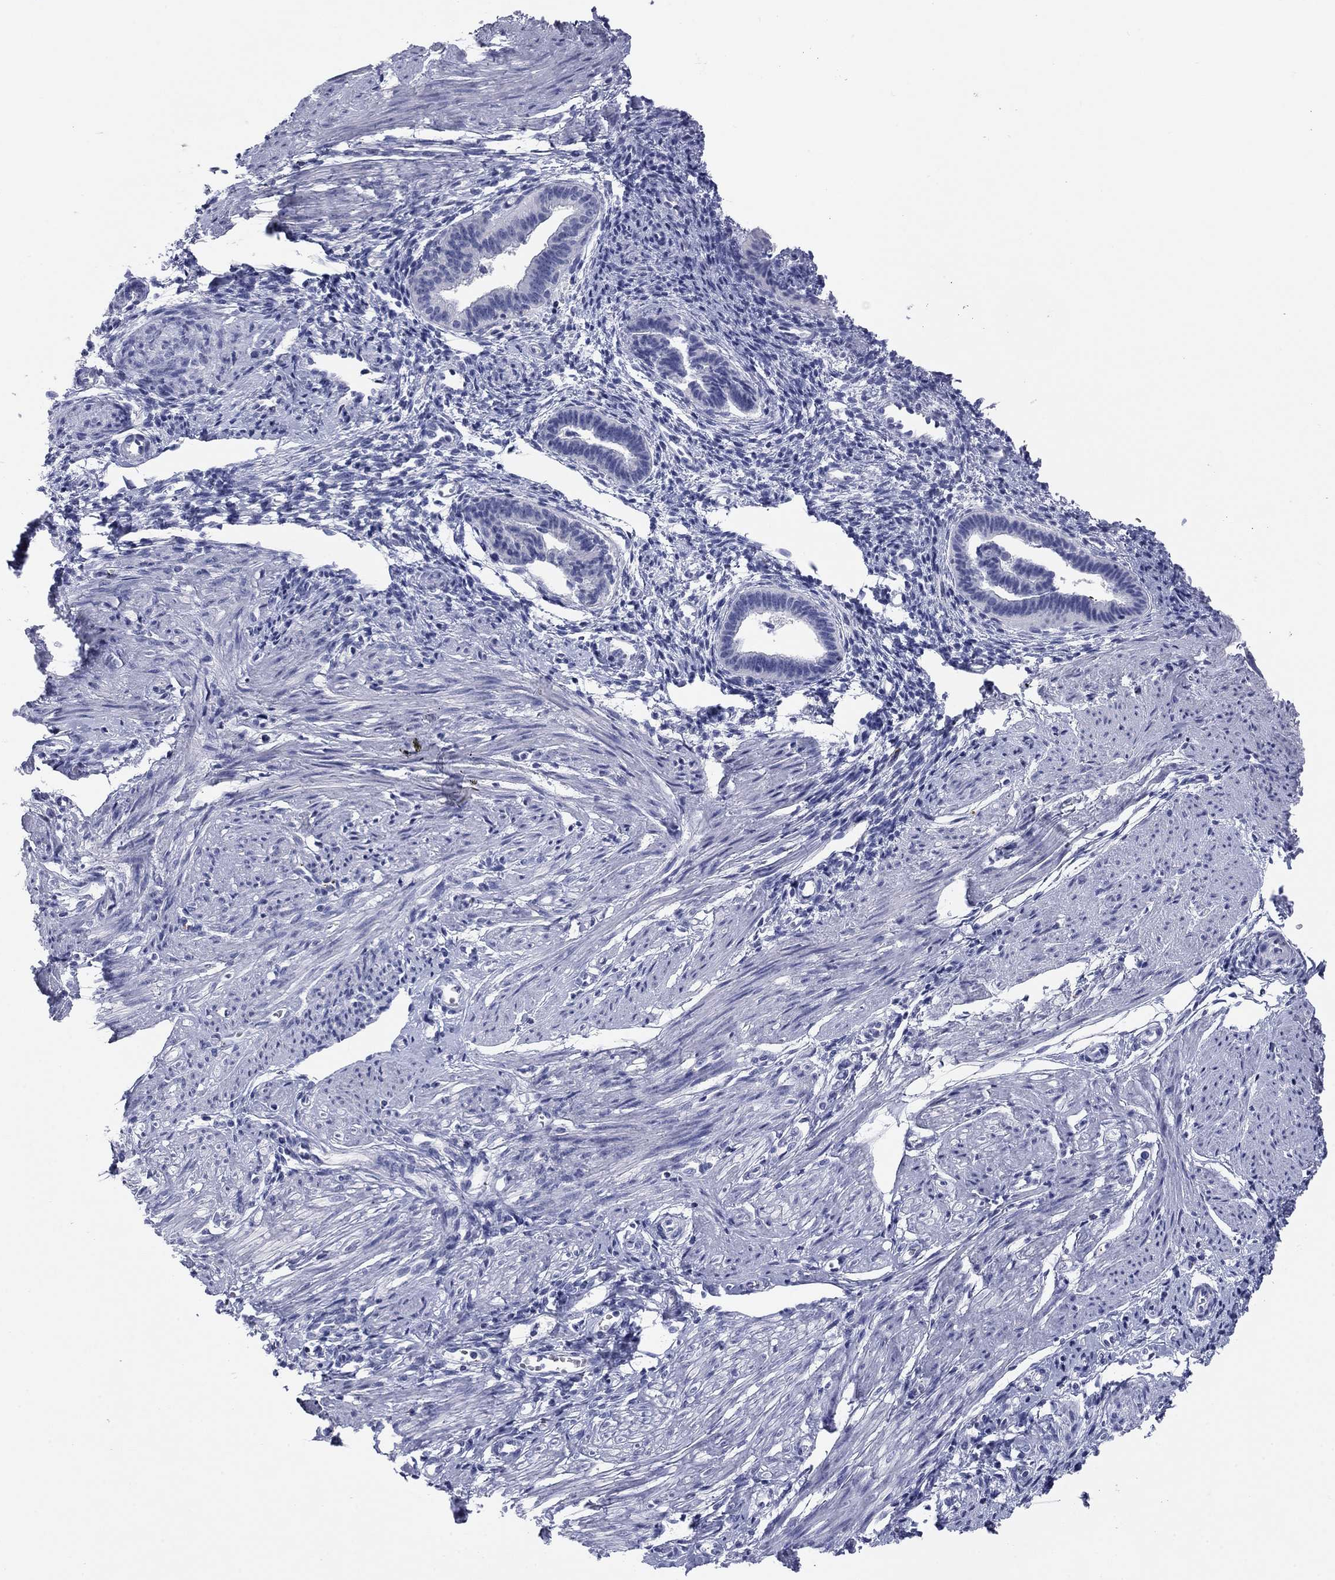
{"staining": {"intensity": "negative", "quantity": "none", "location": "none"}, "tissue": "endometrium", "cell_type": "Cells in endometrial stroma", "image_type": "normal", "snomed": [{"axis": "morphology", "description": "Normal tissue, NOS"}, {"axis": "topography", "description": "Cervix"}, {"axis": "topography", "description": "Endometrium"}], "caption": "Immunohistochemical staining of benign endometrium demonstrates no significant positivity in cells in endometrial stroma. (IHC, brightfield microscopy, high magnification).", "gene": "KCNH1", "patient": {"sex": "female", "age": 37}}